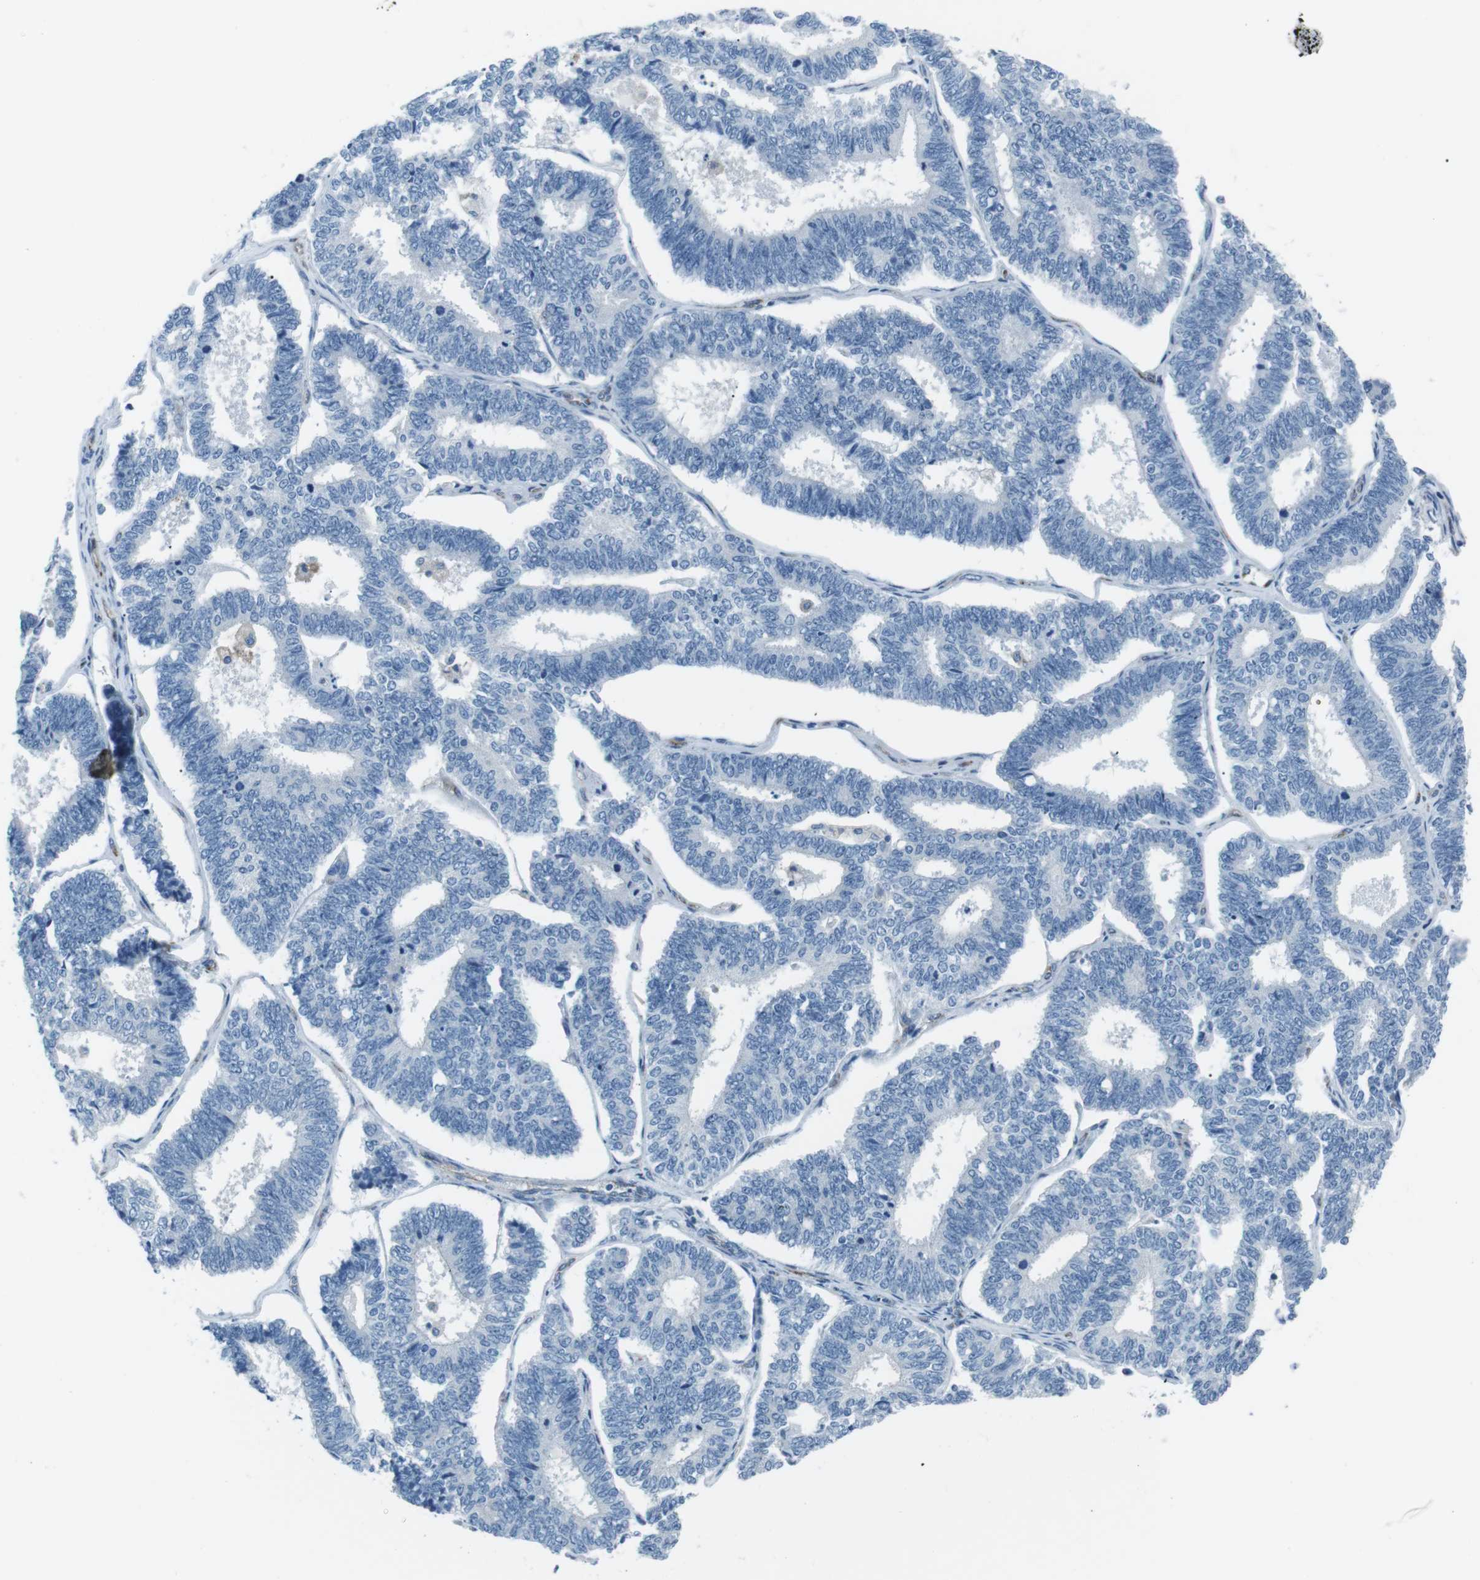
{"staining": {"intensity": "negative", "quantity": "none", "location": "none"}, "tissue": "endometrial cancer", "cell_type": "Tumor cells", "image_type": "cancer", "snomed": [{"axis": "morphology", "description": "Adenocarcinoma, NOS"}, {"axis": "topography", "description": "Endometrium"}], "caption": "DAB immunohistochemical staining of human endometrial cancer reveals no significant staining in tumor cells.", "gene": "CSF2RA", "patient": {"sex": "female", "age": 70}}